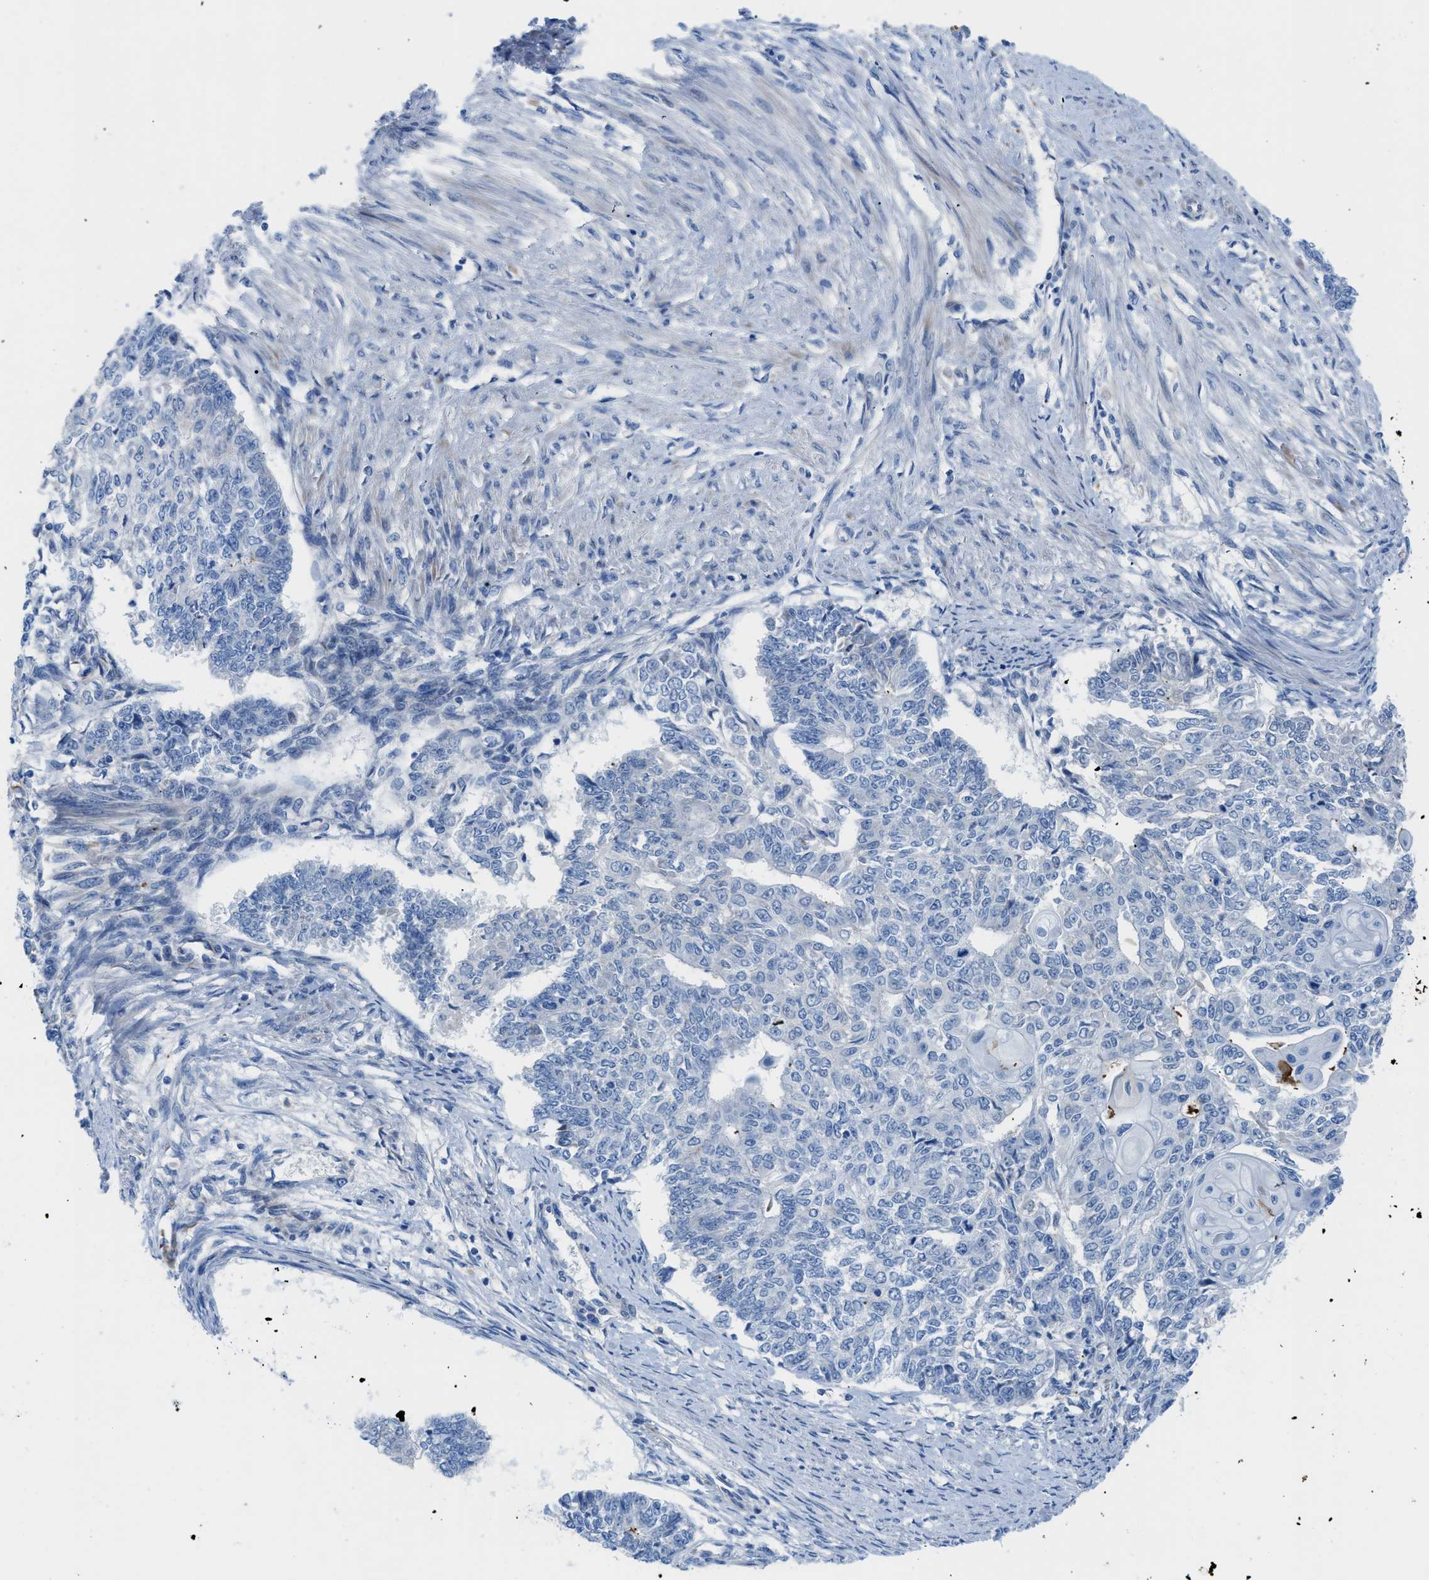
{"staining": {"intensity": "negative", "quantity": "none", "location": "none"}, "tissue": "endometrial cancer", "cell_type": "Tumor cells", "image_type": "cancer", "snomed": [{"axis": "morphology", "description": "Adenocarcinoma, NOS"}, {"axis": "topography", "description": "Endometrium"}], "caption": "Immunohistochemistry (IHC) micrograph of neoplastic tissue: human endometrial cancer stained with DAB (3,3'-diaminobenzidine) displays no significant protein staining in tumor cells. (Immunohistochemistry (IHC), brightfield microscopy, high magnification).", "gene": "XCR1", "patient": {"sex": "female", "age": 32}}